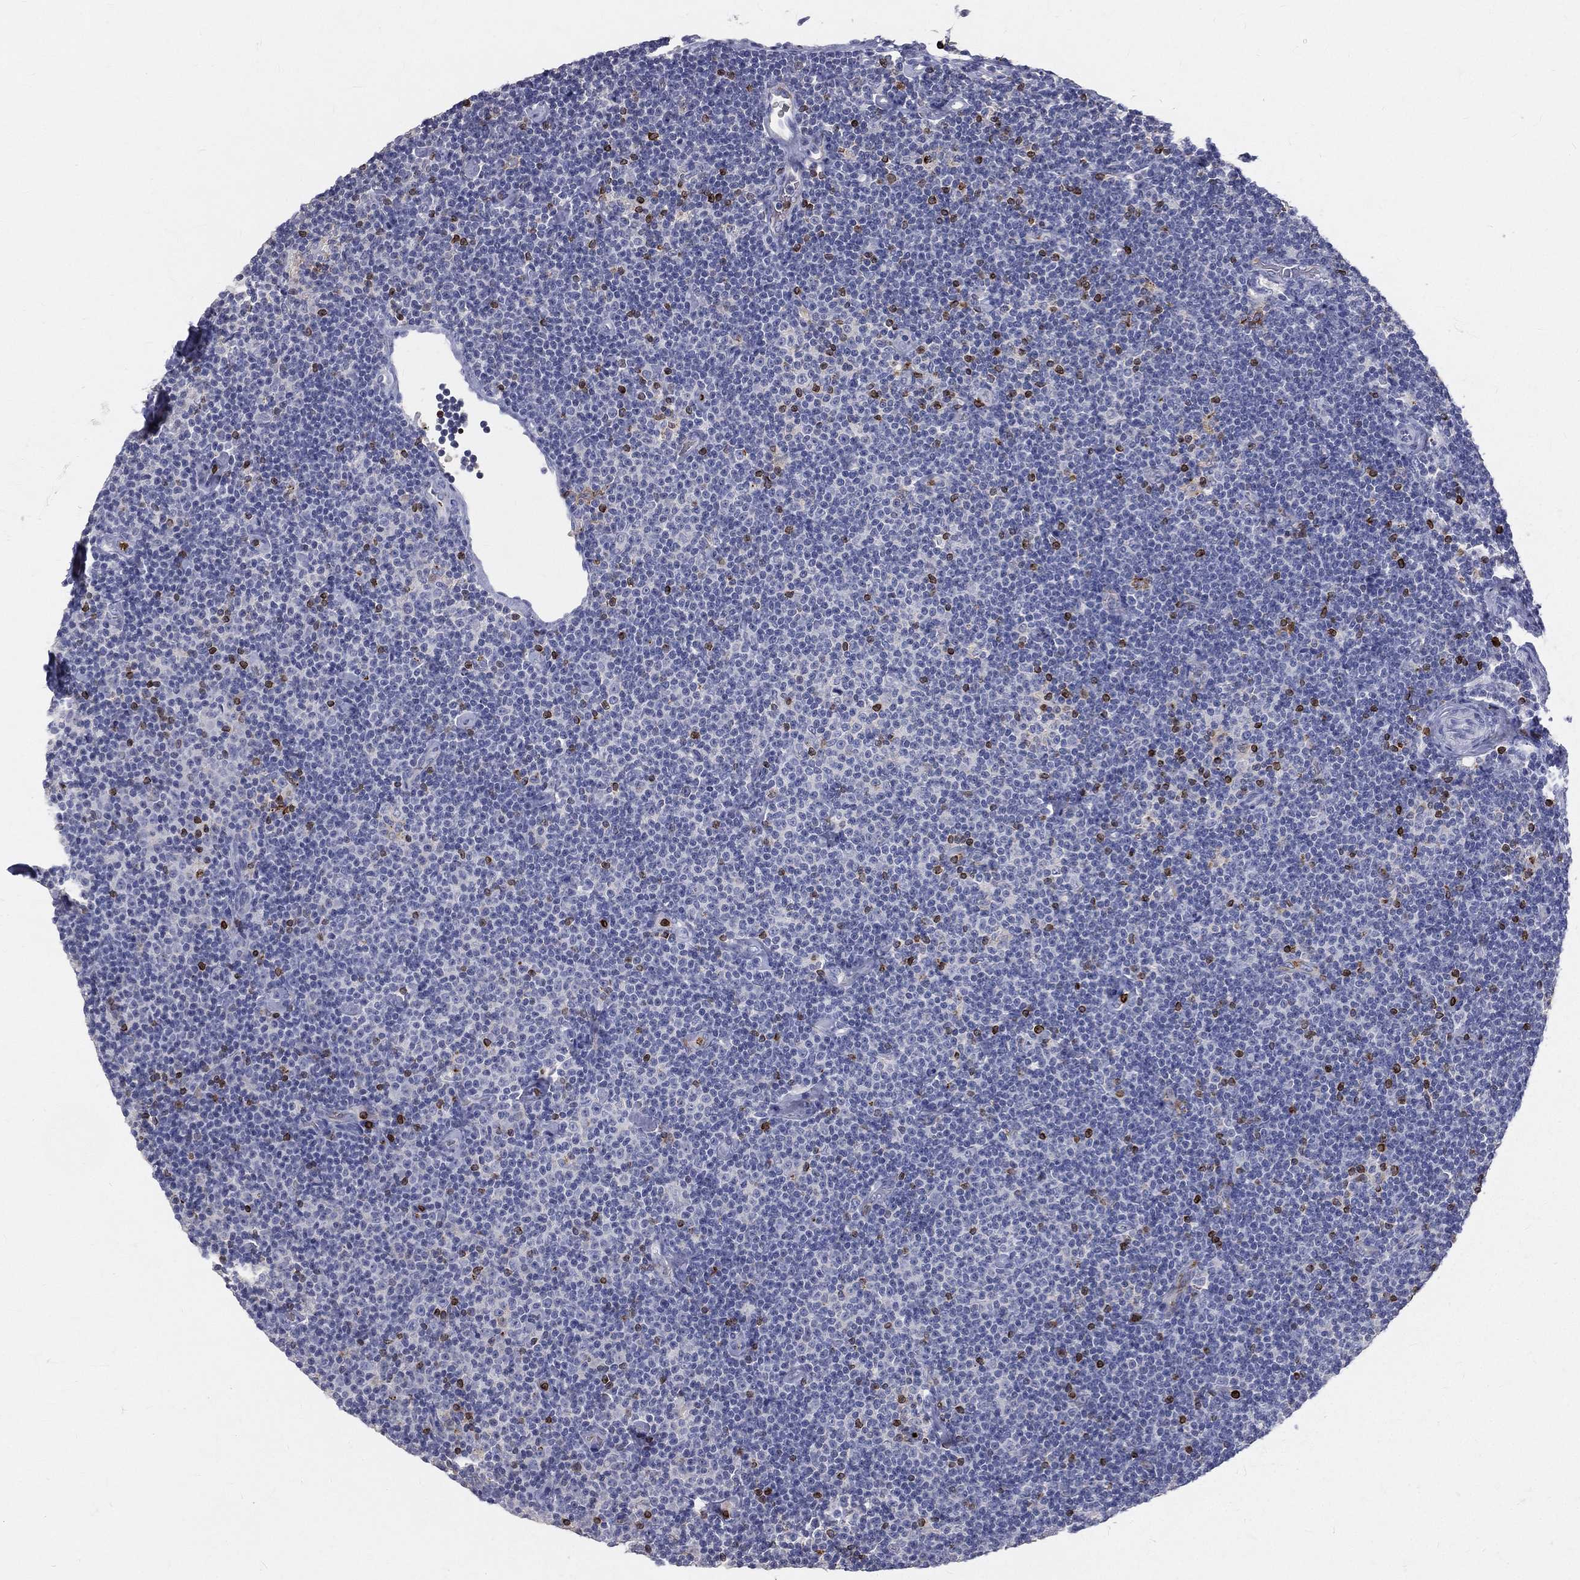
{"staining": {"intensity": "negative", "quantity": "none", "location": "none"}, "tissue": "lymphoma", "cell_type": "Tumor cells", "image_type": "cancer", "snomed": [{"axis": "morphology", "description": "Malignant lymphoma, non-Hodgkin's type, Low grade"}, {"axis": "topography", "description": "Lymph node"}], "caption": "A photomicrograph of low-grade malignant lymphoma, non-Hodgkin's type stained for a protein exhibits no brown staining in tumor cells.", "gene": "CTSW", "patient": {"sex": "male", "age": 81}}